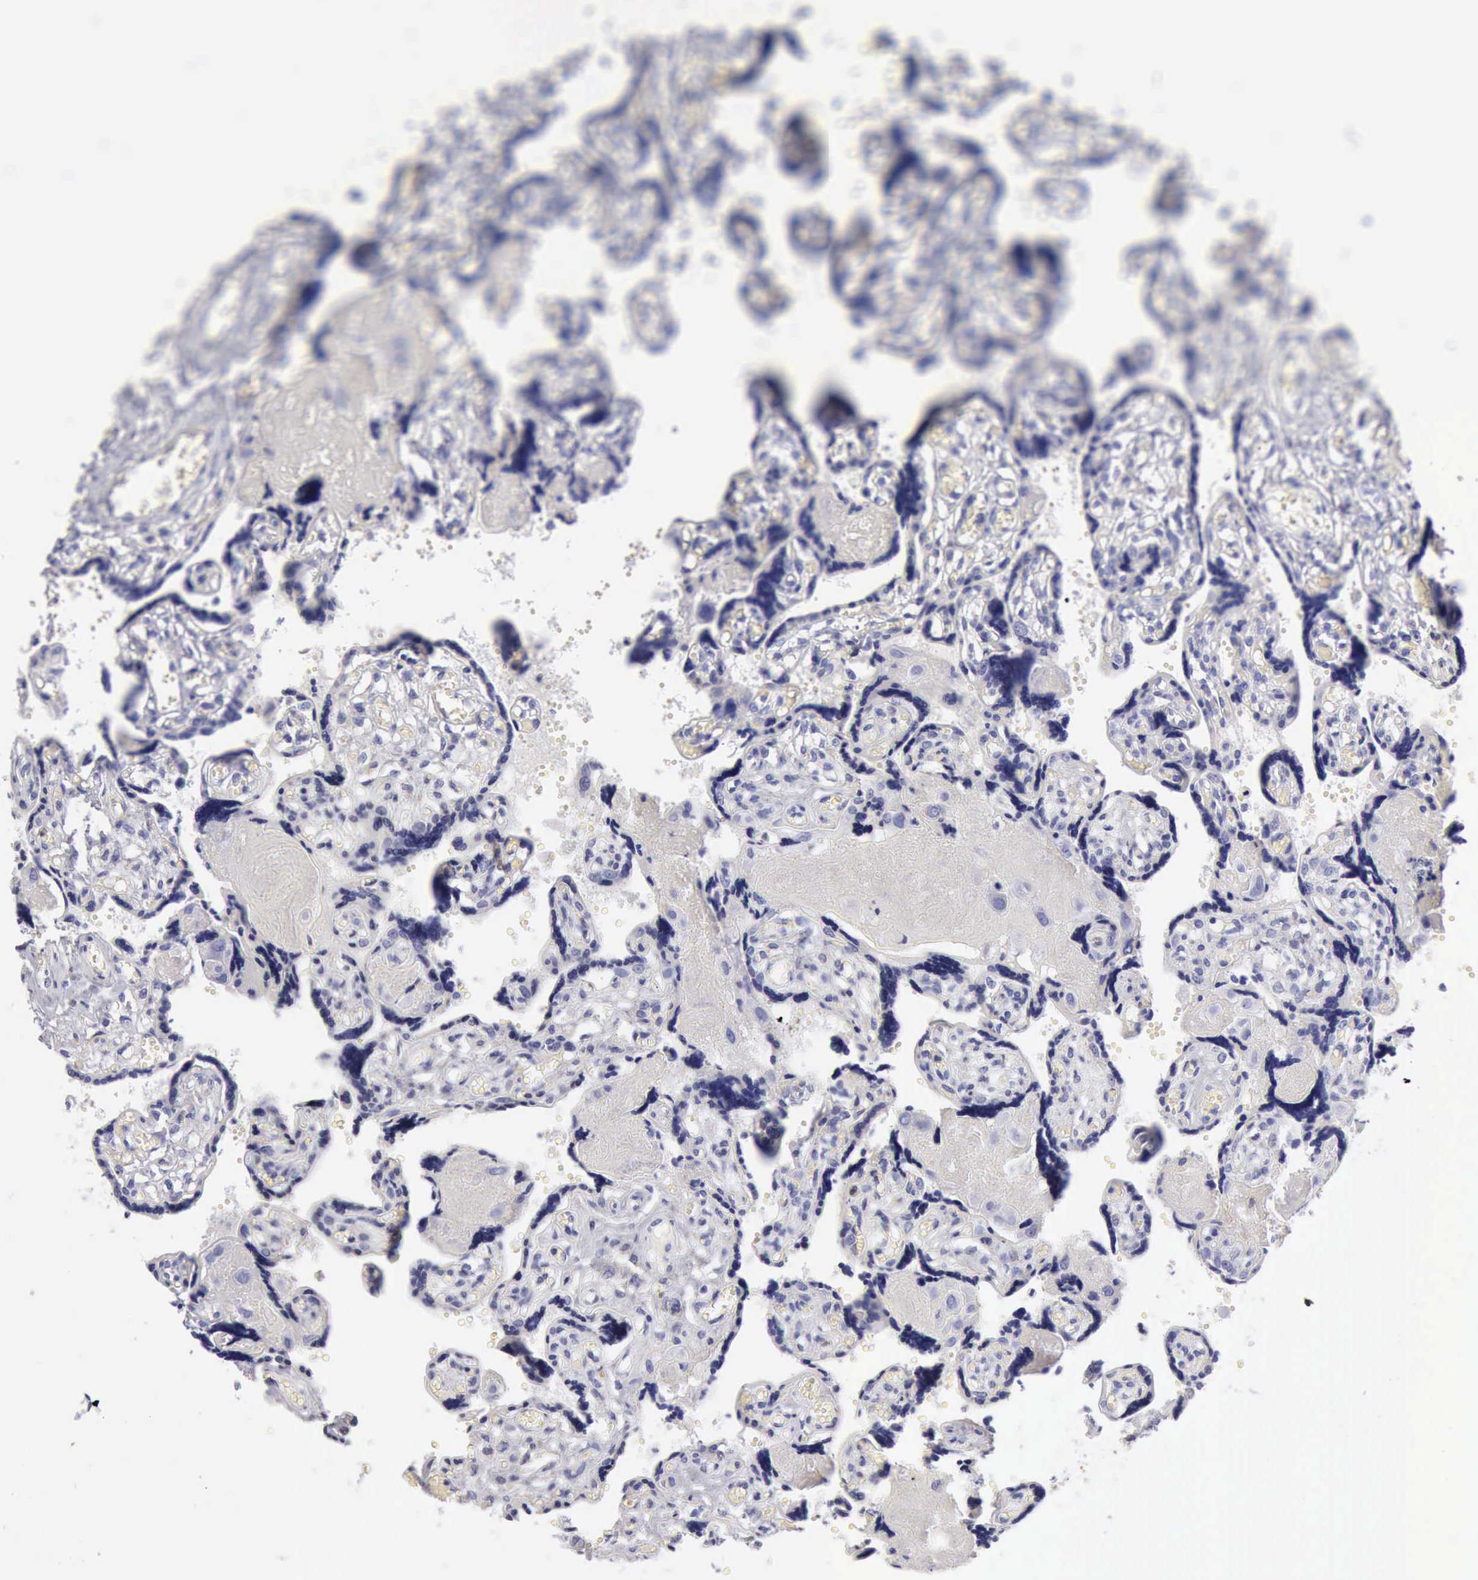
{"staining": {"intensity": "negative", "quantity": "none", "location": "none"}, "tissue": "placenta", "cell_type": "Decidual cells", "image_type": "normal", "snomed": [{"axis": "morphology", "description": "Normal tissue, NOS"}, {"axis": "morphology", "description": "Degeneration, NOS"}, {"axis": "topography", "description": "Placenta"}], "caption": "The photomicrograph displays no staining of decidual cells in benign placenta.", "gene": "CTSS", "patient": {"sex": "female", "age": 35}}